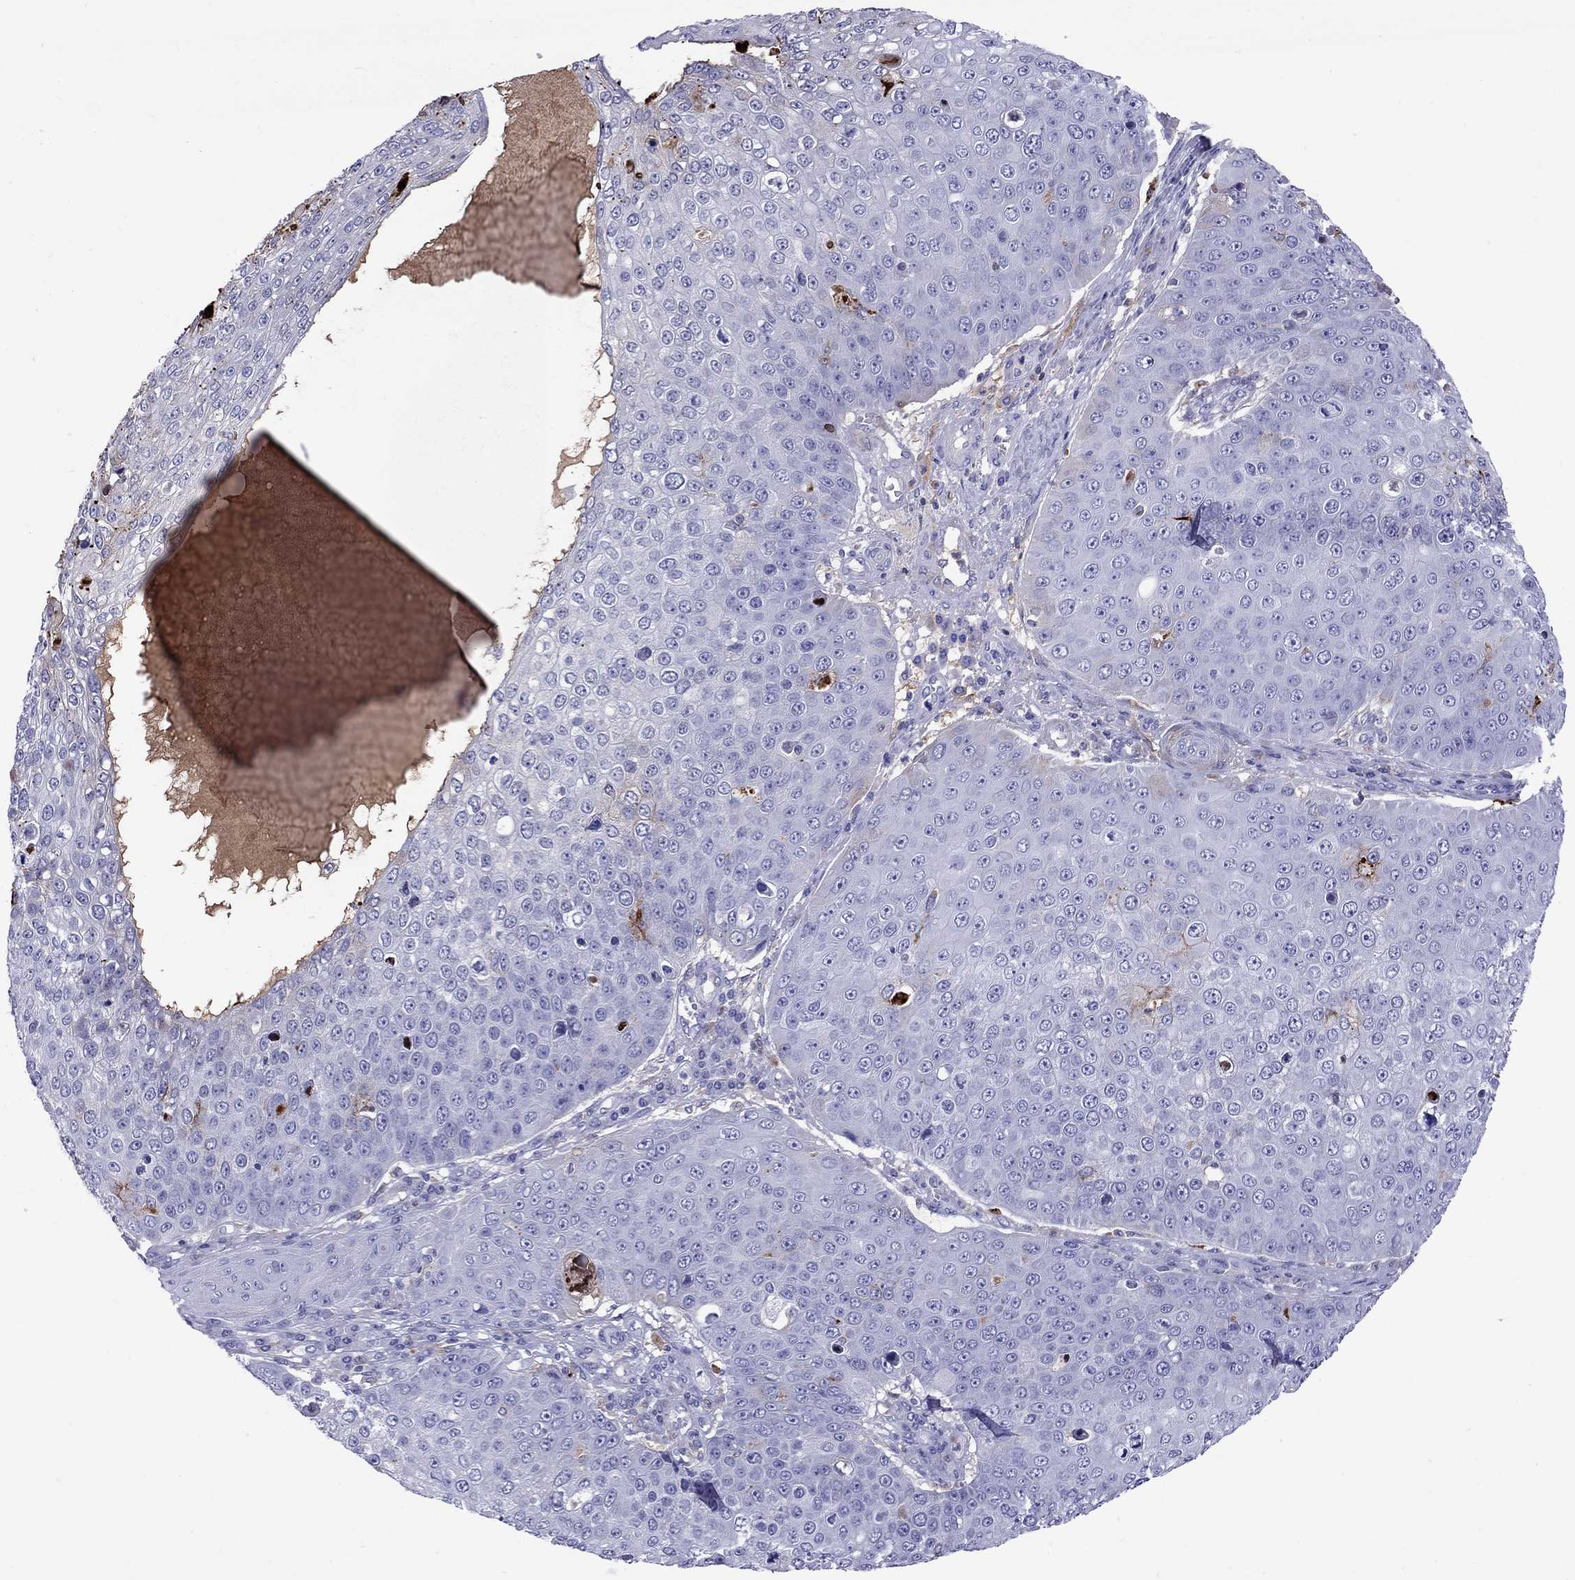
{"staining": {"intensity": "negative", "quantity": "none", "location": "none"}, "tissue": "skin cancer", "cell_type": "Tumor cells", "image_type": "cancer", "snomed": [{"axis": "morphology", "description": "Squamous cell carcinoma, NOS"}, {"axis": "topography", "description": "Skin"}], "caption": "Human skin squamous cell carcinoma stained for a protein using immunohistochemistry (IHC) displays no expression in tumor cells.", "gene": "SERPINA3", "patient": {"sex": "male", "age": 71}}